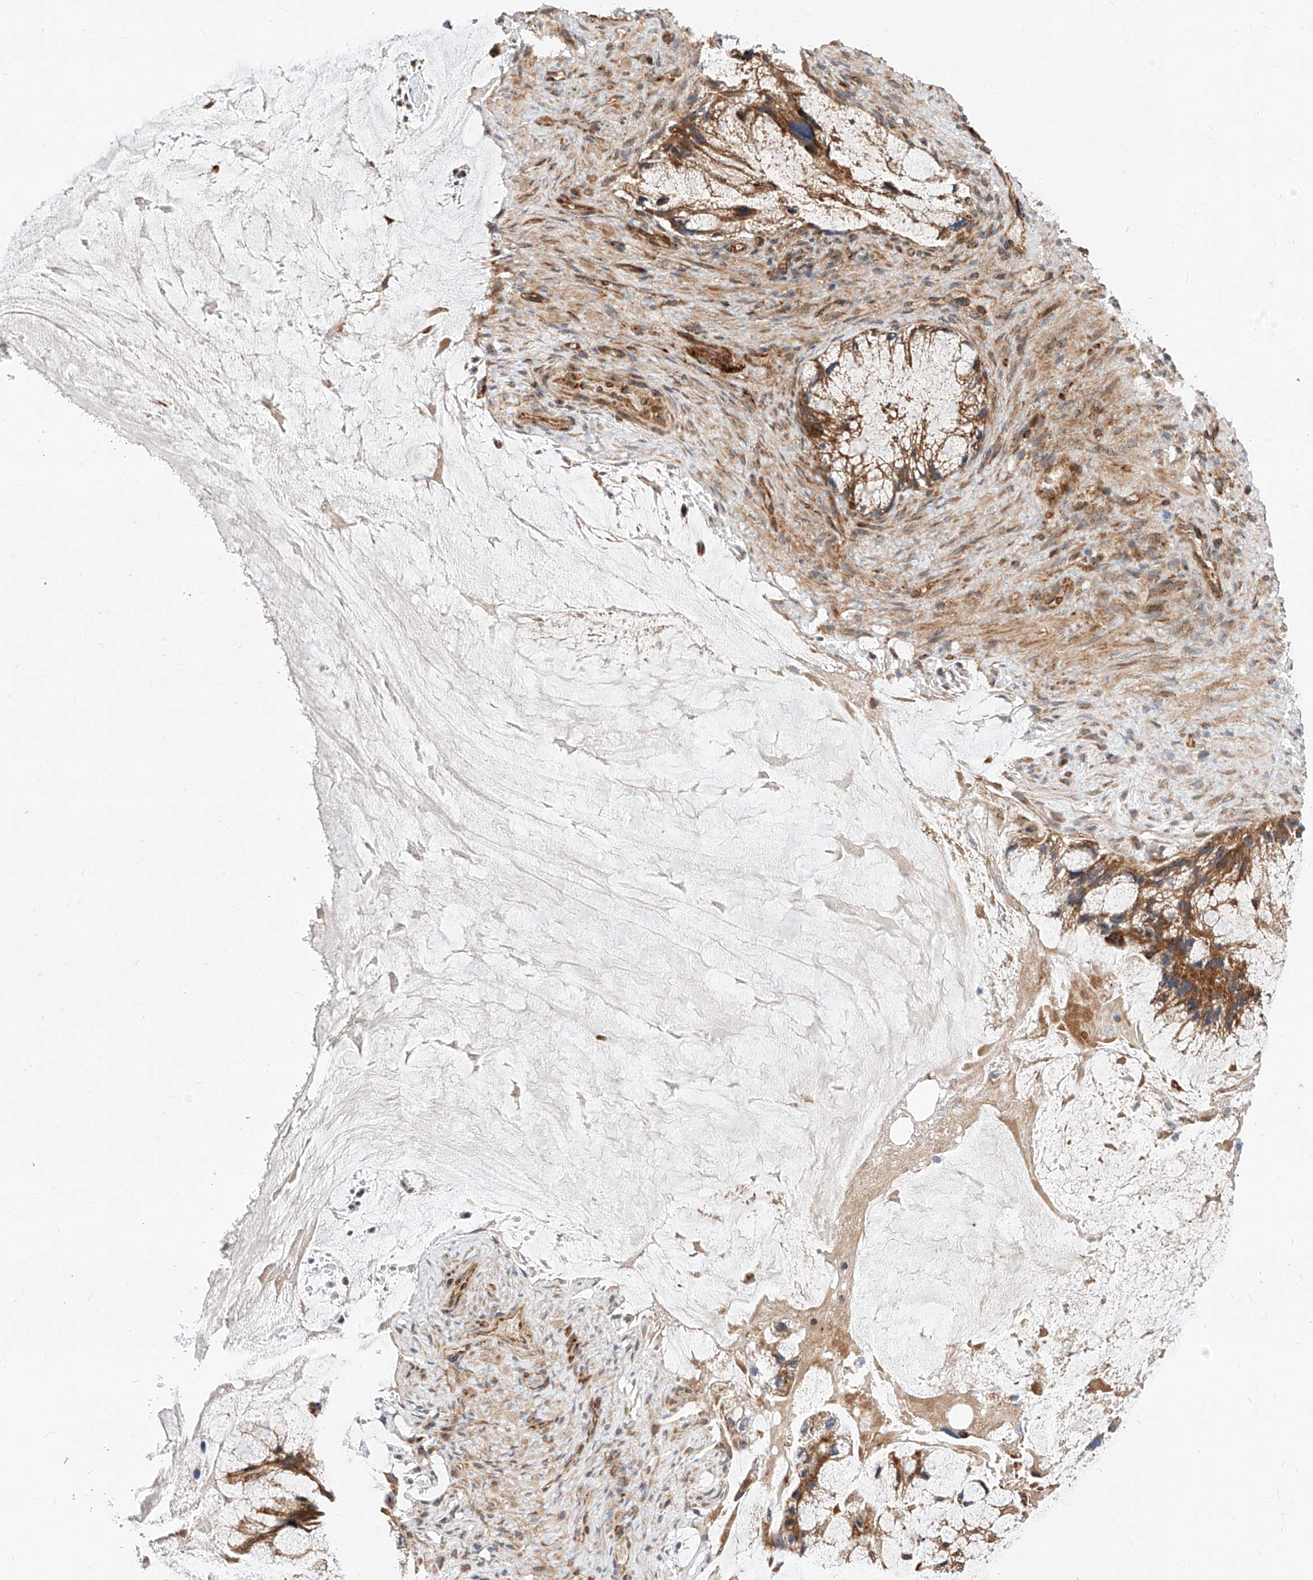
{"staining": {"intensity": "moderate", "quantity": ">75%", "location": "cytoplasmic/membranous"}, "tissue": "ovarian cancer", "cell_type": "Tumor cells", "image_type": "cancer", "snomed": [{"axis": "morphology", "description": "Cystadenocarcinoma, mucinous, NOS"}, {"axis": "topography", "description": "Ovary"}], "caption": "Immunohistochemistry (IHC) histopathology image of human ovarian cancer (mucinous cystadenocarcinoma) stained for a protein (brown), which displays medium levels of moderate cytoplasmic/membranous positivity in approximately >75% of tumor cells.", "gene": "ISCA2", "patient": {"sex": "female", "age": 37}}